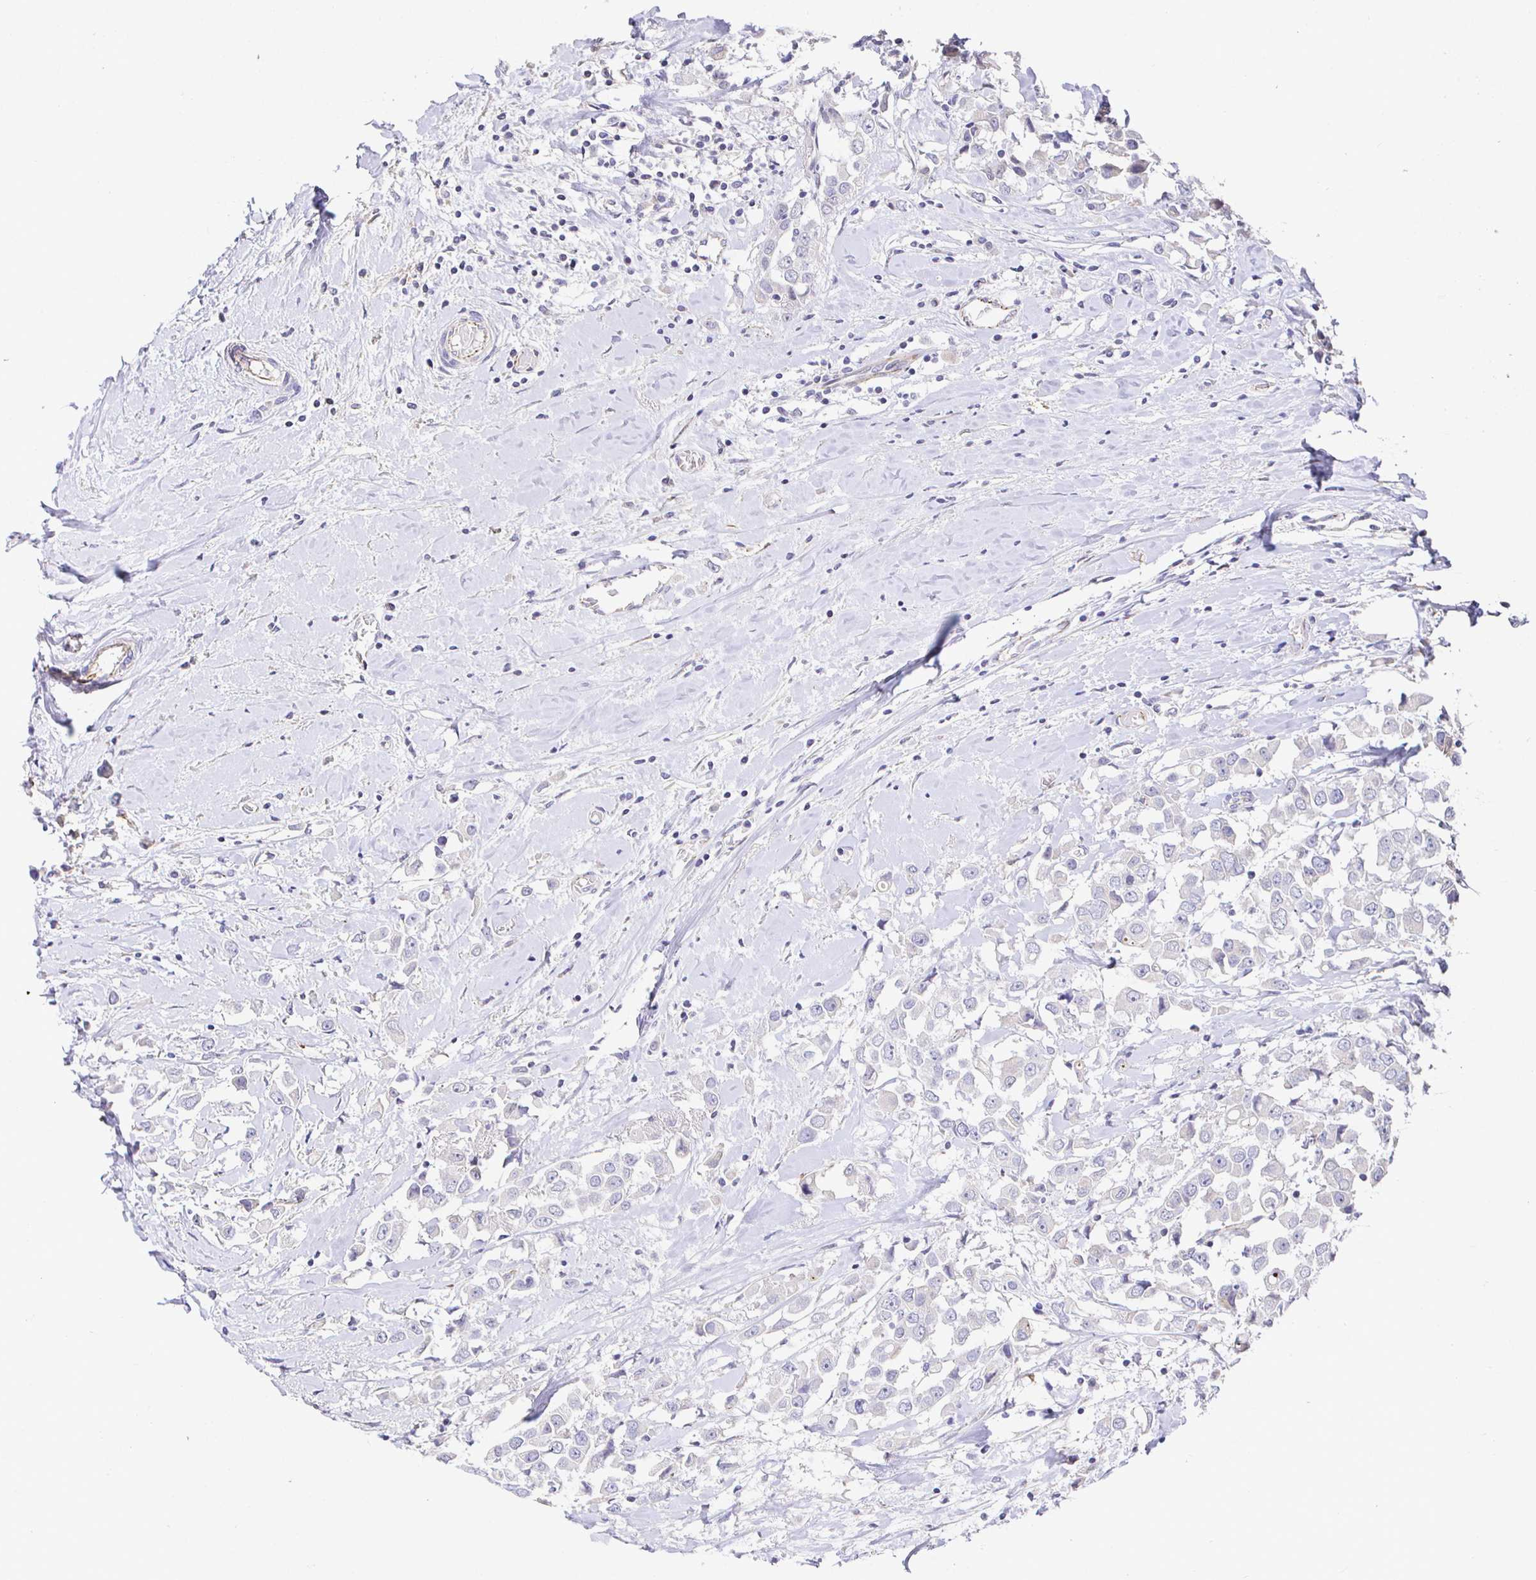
{"staining": {"intensity": "negative", "quantity": "none", "location": "none"}, "tissue": "breast cancer", "cell_type": "Tumor cells", "image_type": "cancer", "snomed": [{"axis": "morphology", "description": "Duct carcinoma"}, {"axis": "topography", "description": "Breast"}], "caption": "Micrograph shows no protein positivity in tumor cells of breast cancer tissue.", "gene": "PIWIL3", "patient": {"sex": "female", "age": 61}}